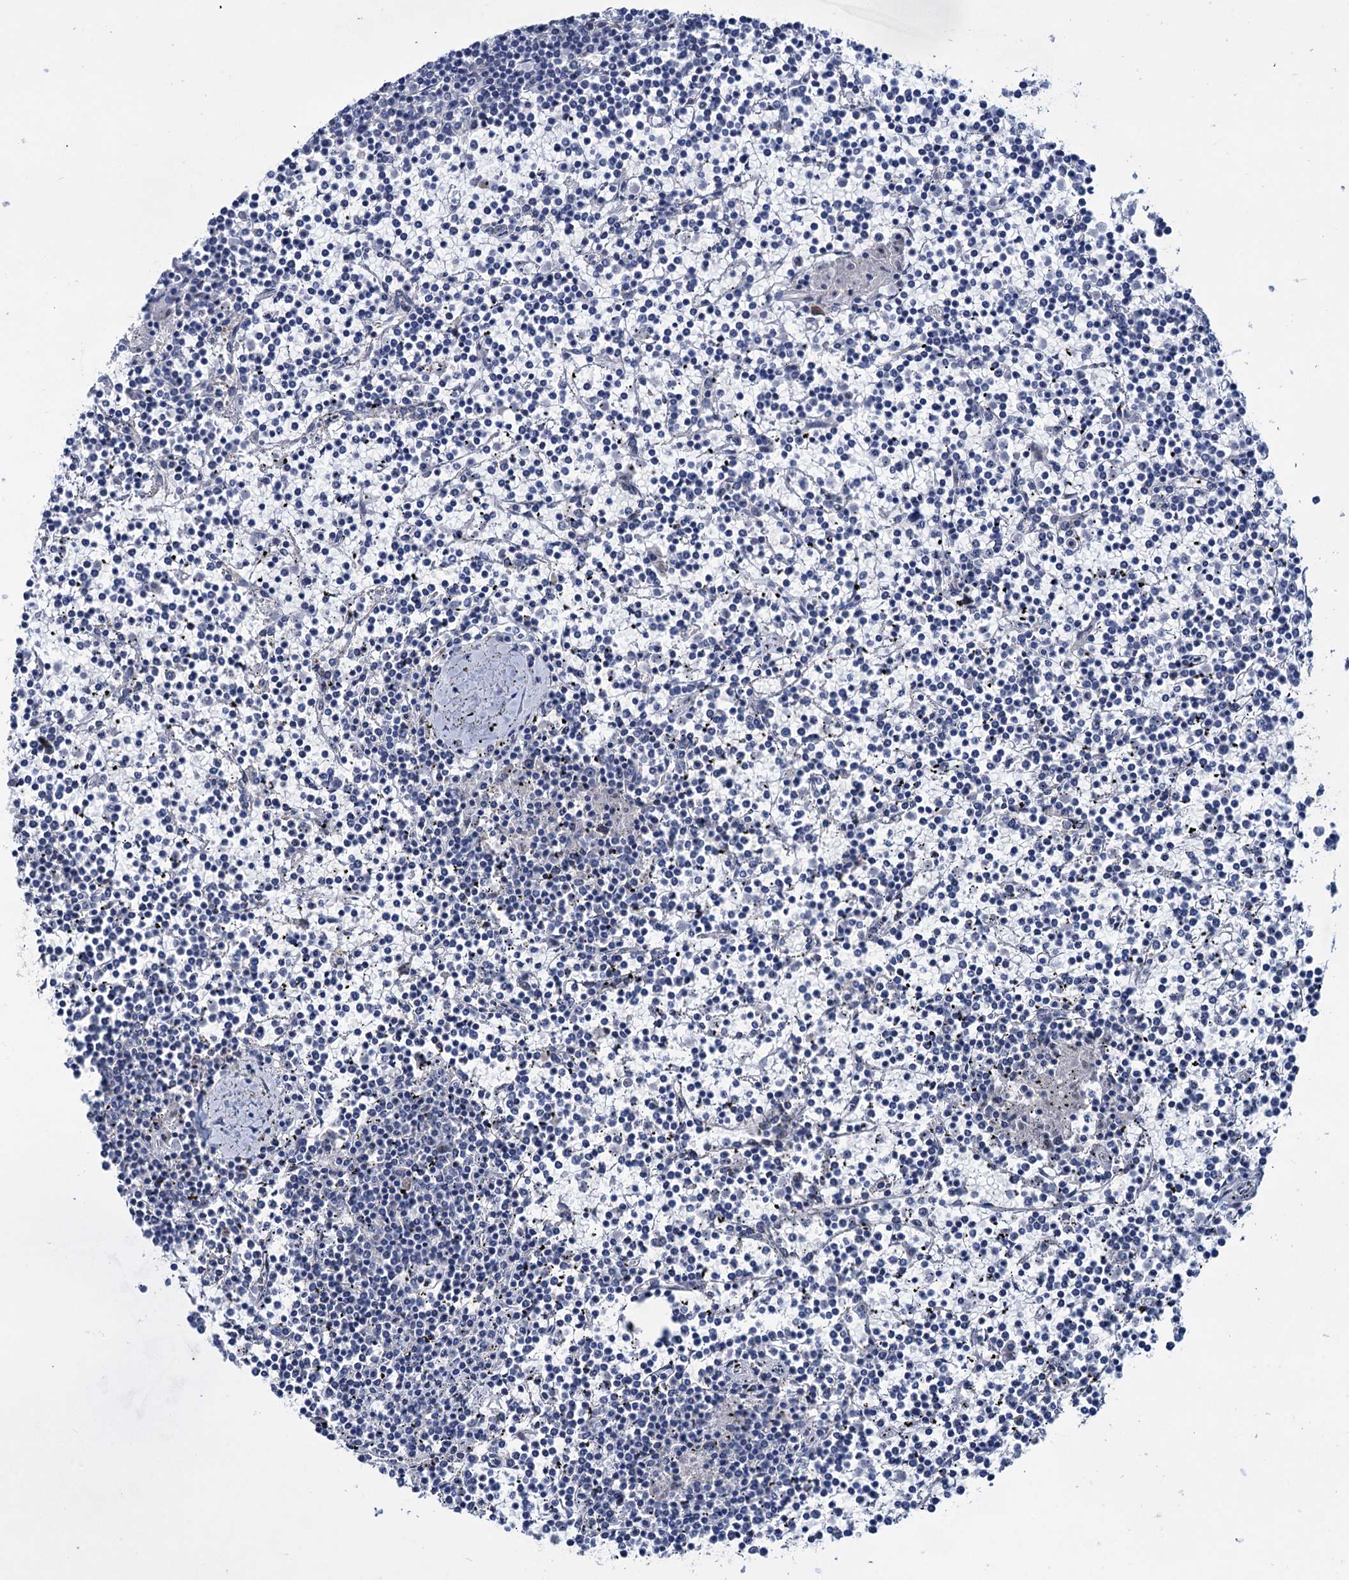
{"staining": {"intensity": "negative", "quantity": "none", "location": "none"}, "tissue": "lymphoma", "cell_type": "Tumor cells", "image_type": "cancer", "snomed": [{"axis": "morphology", "description": "Malignant lymphoma, non-Hodgkin's type, Low grade"}, {"axis": "topography", "description": "Spleen"}], "caption": "Low-grade malignant lymphoma, non-Hodgkin's type stained for a protein using IHC reveals no positivity tumor cells.", "gene": "EYA4", "patient": {"sex": "female", "age": 19}}